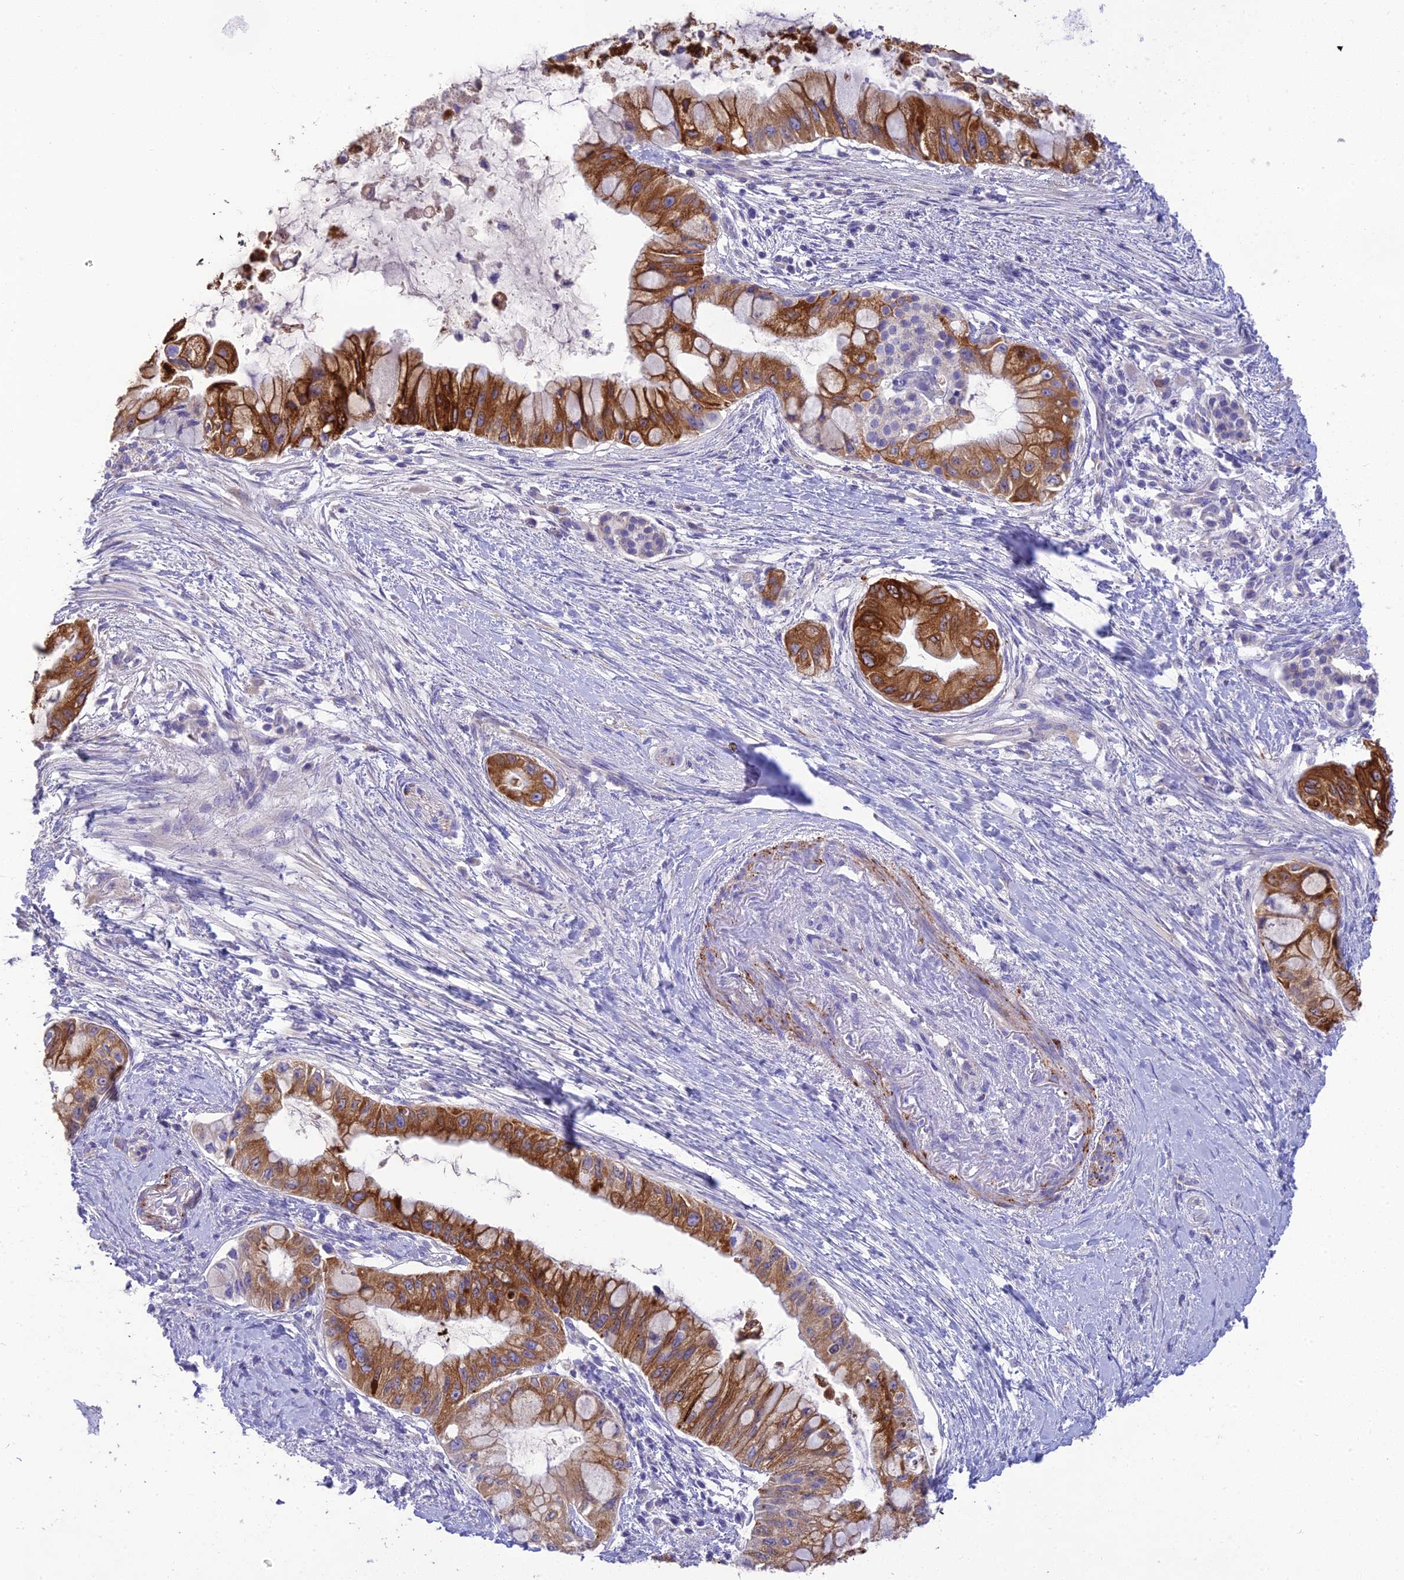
{"staining": {"intensity": "strong", "quantity": ">75%", "location": "cytoplasmic/membranous"}, "tissue": "pancreatic cancer", "cell_type": "Tumor cells", "image_type": "cancer", "snomed": [{"axis": "morphology", "description": "Adenocarcinoma, NOS"}, {"axis": "topography", "description": "Pancreas"}], "caption": "High-magnification brightfield microscopy of pancreatic adenocarcinoma stained with DAB (brown) and counterstained with hematoxylin (blue). tumor cells exhibit strong cytoplasmic/membranous expression is appreciated in about>75% of cells.", "gene": "HSD17B2", "patient": {"sex": "male", "age": 48}}